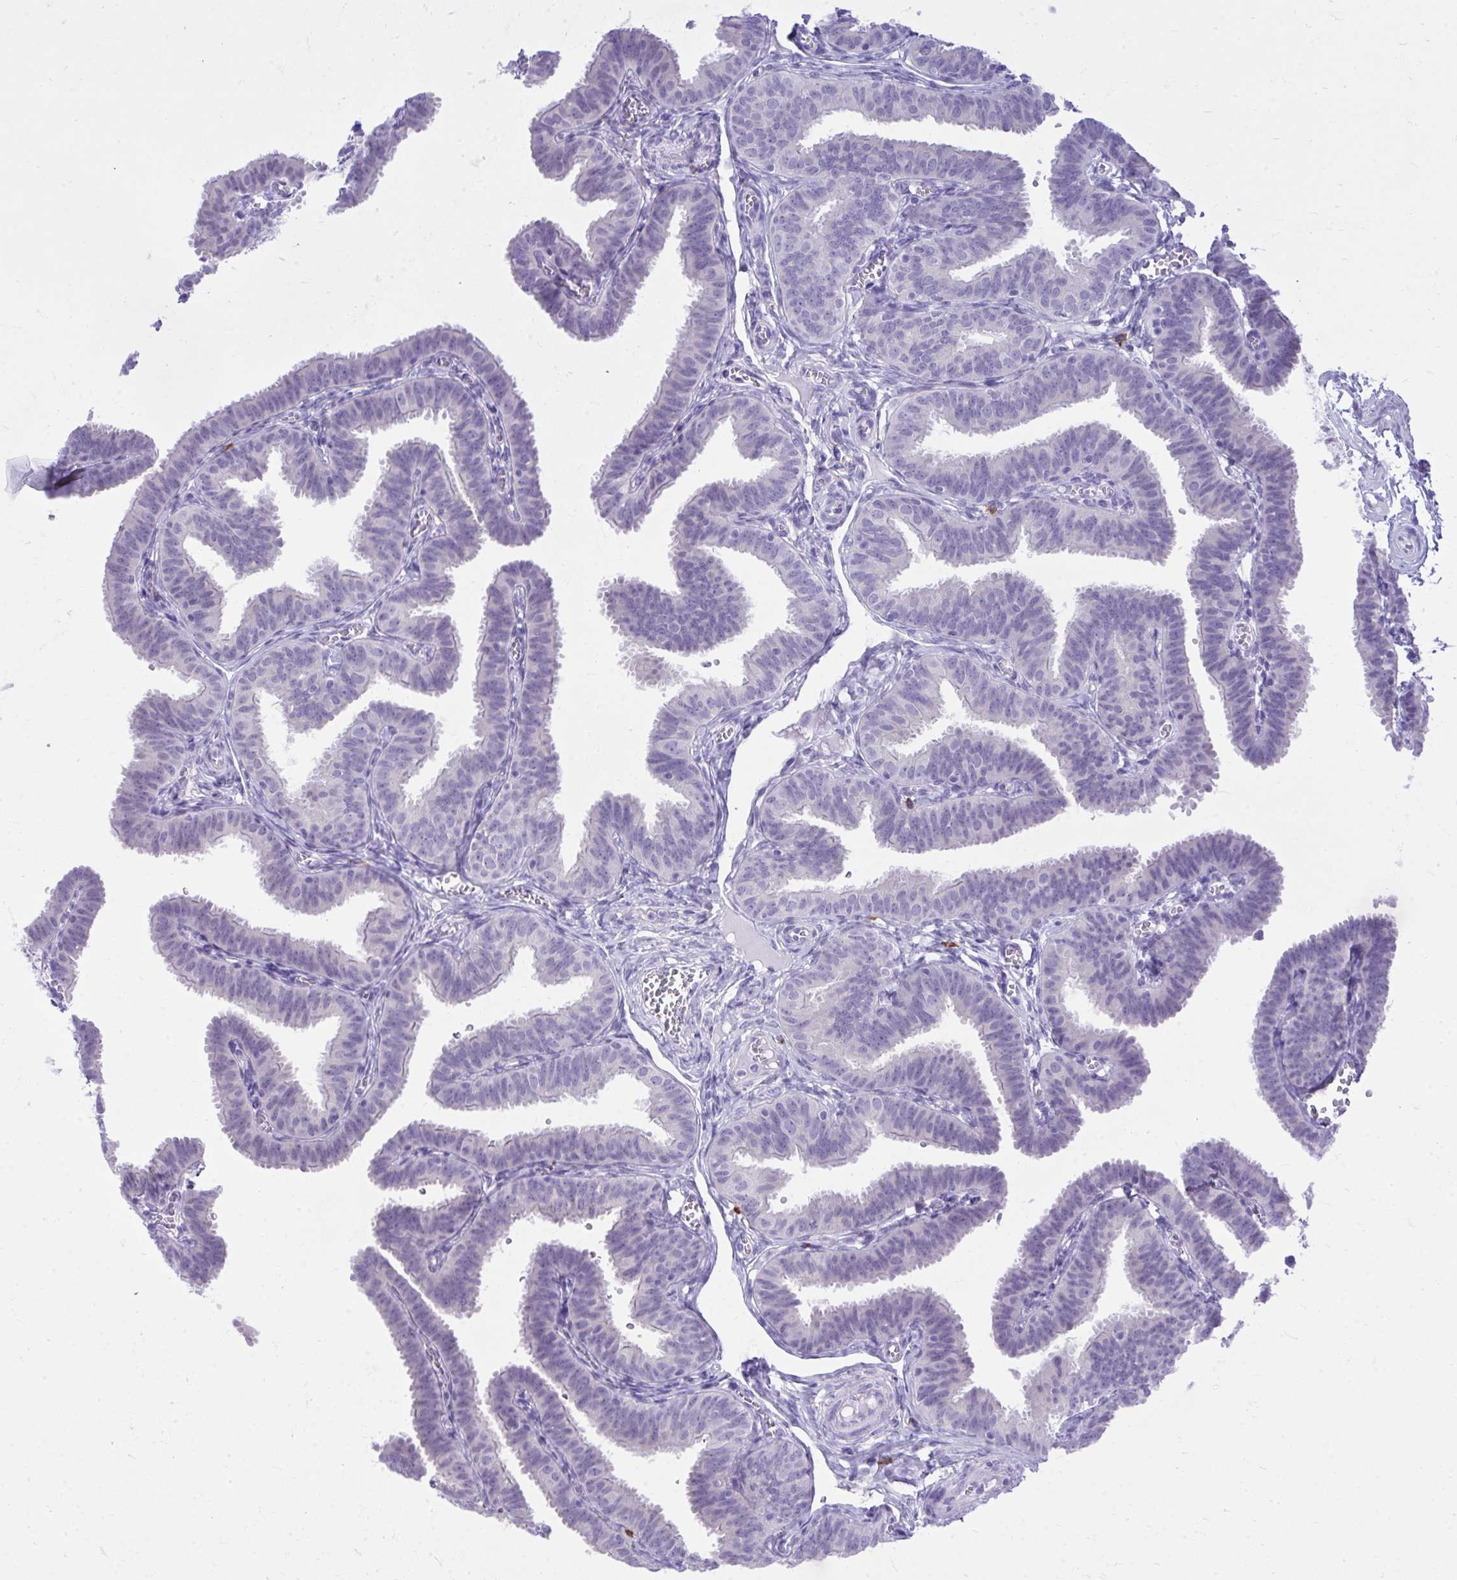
{"staining": {"intensity": "negative", "quantity": "none", "location": "none"}, "tissue": "fallopian tube", "cell_type": "Glandular cells", "image_type": "normal", "snomed": [{"axis": "morphology", "description": "Normal tissue, NOS"}, {"axis": "topography", "description": "Fallopian tube"}], "caption": "Glandular cells are negative for protein expression in normal human fallopian tube. (DAB immunohistochemistry with hematoxylin counter stain).", "gene": "PSD", "patient": {"sex": "female", "age": 25}}